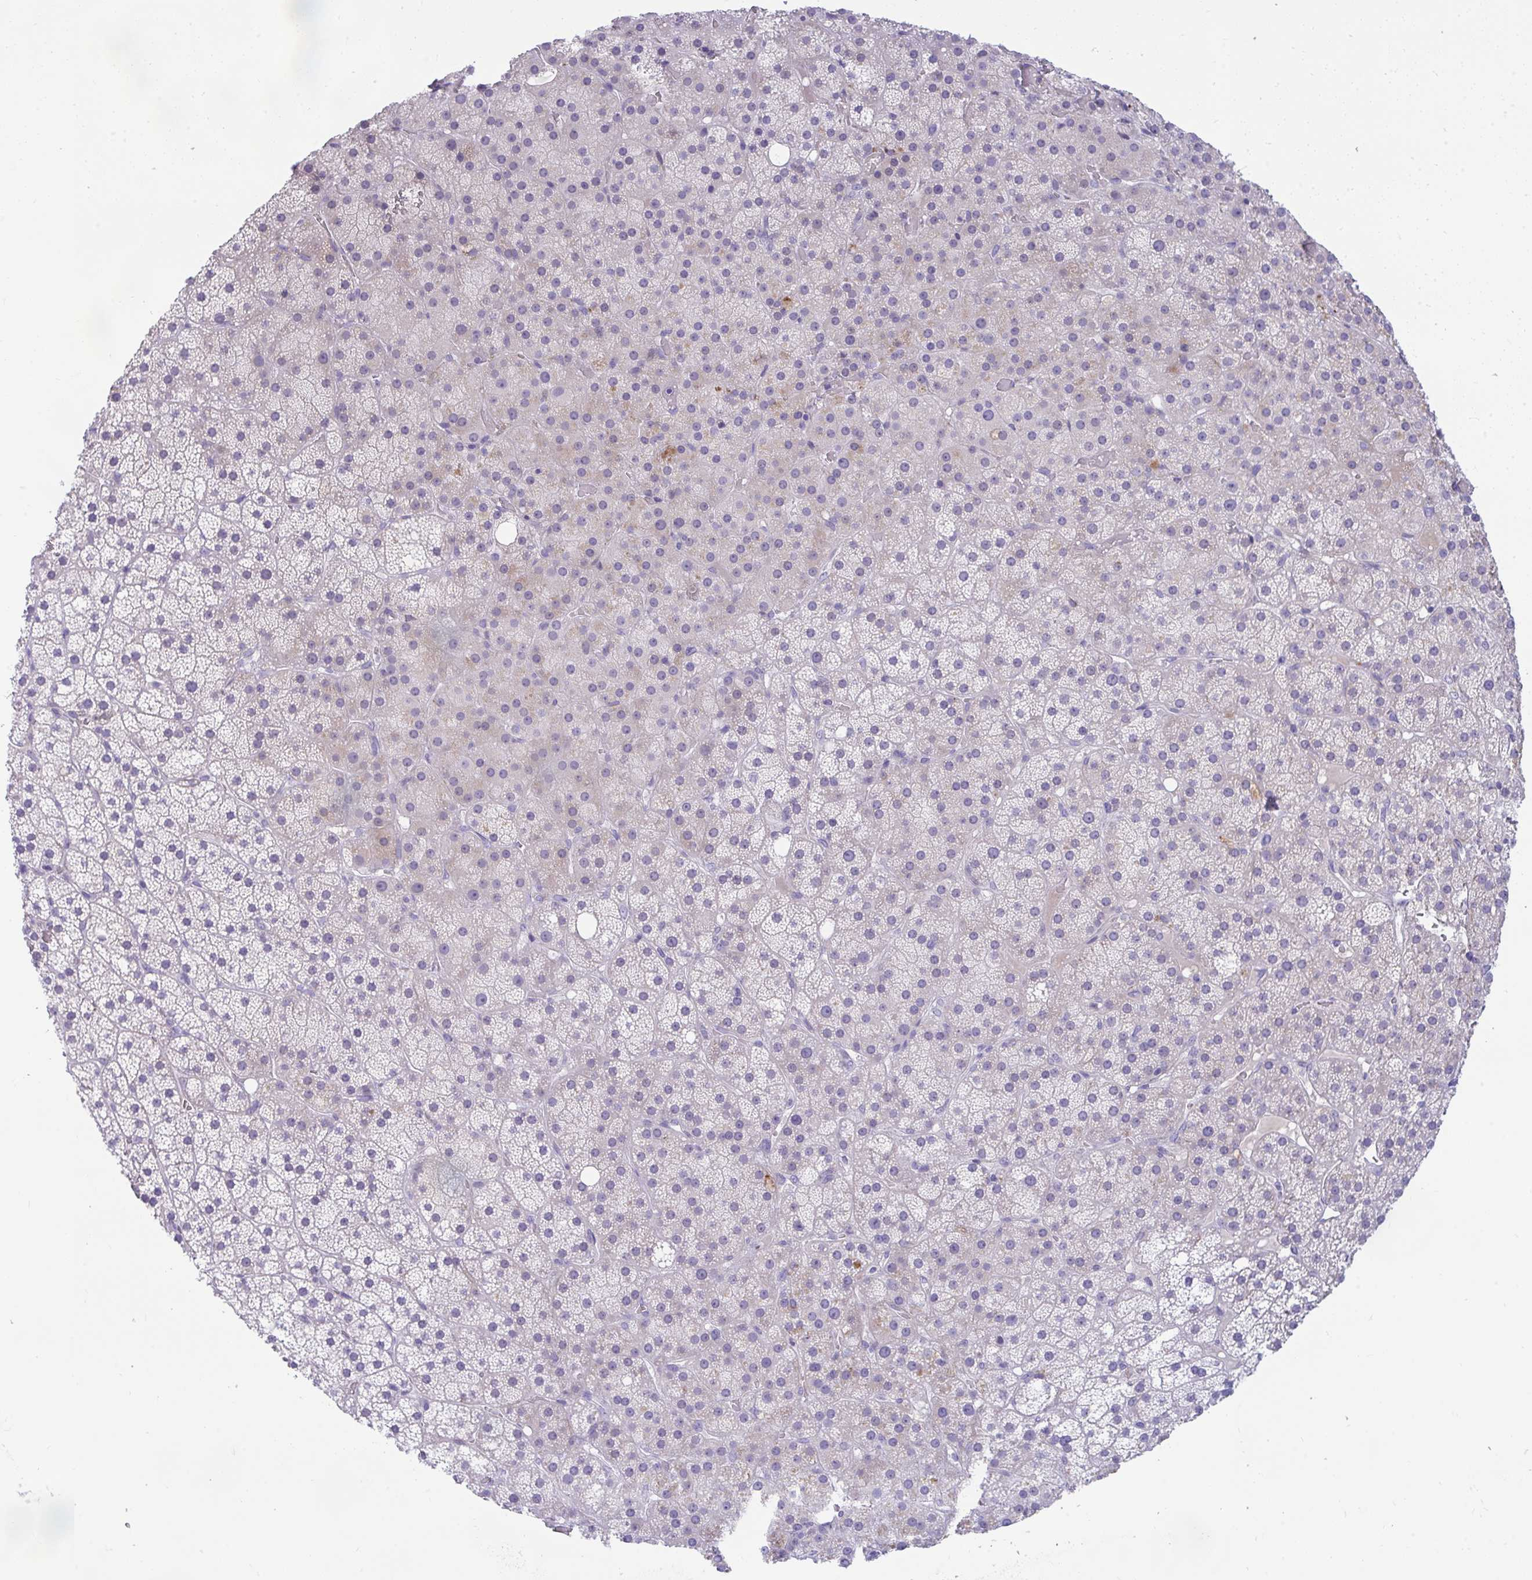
{"staining": {"intensity": "negative", "quantity": "none", "location": "none"}, "tissue": "adrenal gland", "cell_type": "Glandular cells", "image_type": "normal", "snomed": [{"axis": "morphology", "description": "Normal tissue, NOS"}, {"axis": "topography", "description": "Adrenal gland"}], "caption": "Immunohistochemistry (IHC) image of normal adrenal gland: adrenal gland stained with DAB reveals no significant protein staining in glandular cells. (Immunohistochemistry, brightfield microscopy, high magnification).", "gene": "PIGZ", "patient": {"sex": "male", "age": 53}}